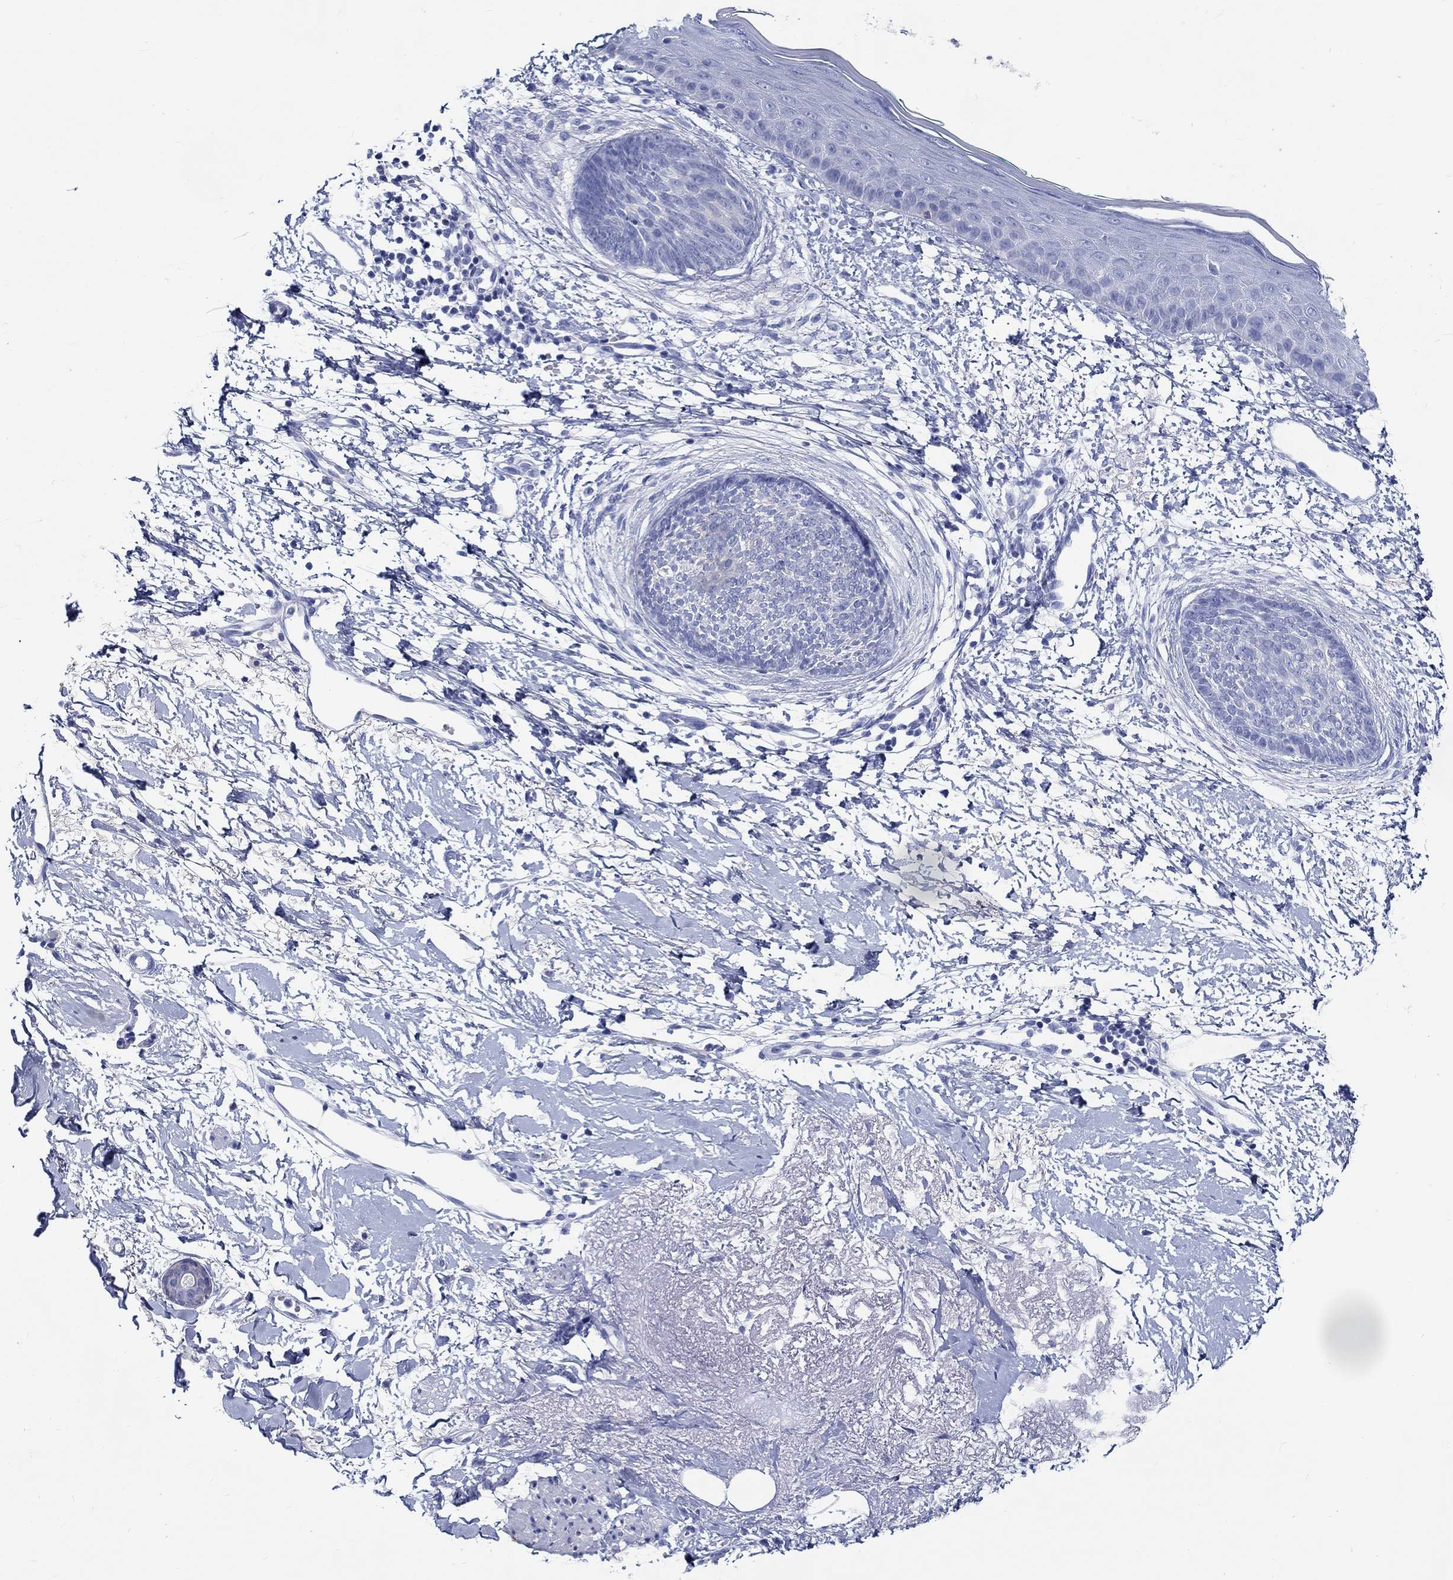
{"staining": {"intensity": "negative", "quantity": "none", "location": "none"}, "tissue": "skin cancer", "cell_type": "Tumor cells", "image_type": "cancer", "snomed": [{"axis": "morphology", "description": "Normal tissue, NOS"}, {"axis": "morphology", "description": "Basal cell carcinoma"}, {"axis": "topography", "description": "Skin"}], "caption": "Tumor cells show no significant protein staining in basal cell carcinoma (skin).", "gene": "FBXO2", "patient": {"sex": "male", "age": 84}}